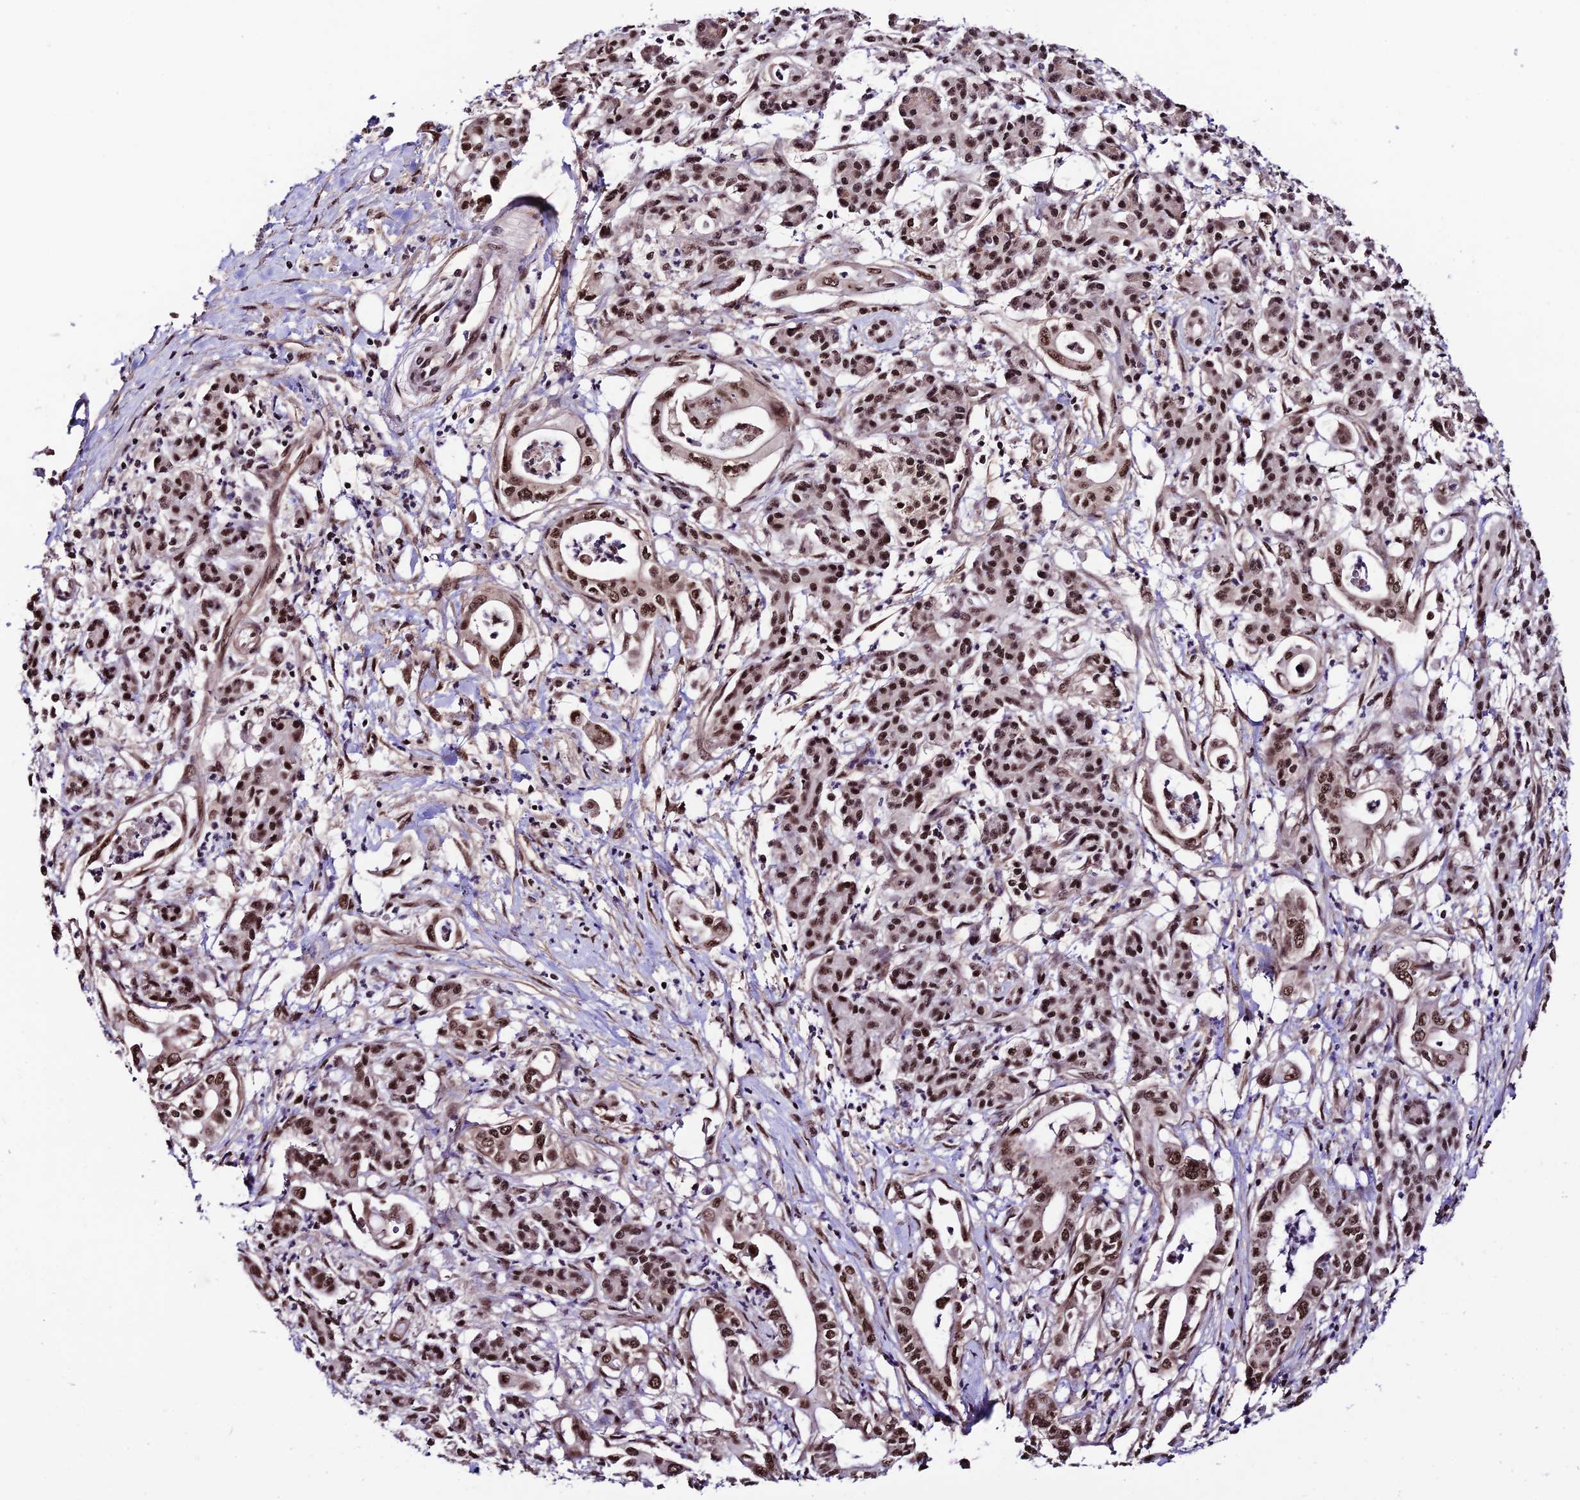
{"staining": {"intensity": "strong", "quantity": ">75%", "location": "nuclear"}, "tissue": "pancreatic cancer", "cell_type": "Tumor cells", "image_type": "cancer", "snomed": [{"axis": "morphology", "description": "Adenocarcinoma, NOS"}, {"axis": "topography", "description": "Pancreas"}], "caption": "Immunohistochemistry photomicrograph of pancreatic cancer stained for a protein (brown), which demonstrates high levels of strong nuclear positivity in approximately >75% of tumor cells.", "gene": "RBM42", "patient": {"sex": "female", "age": 77}}